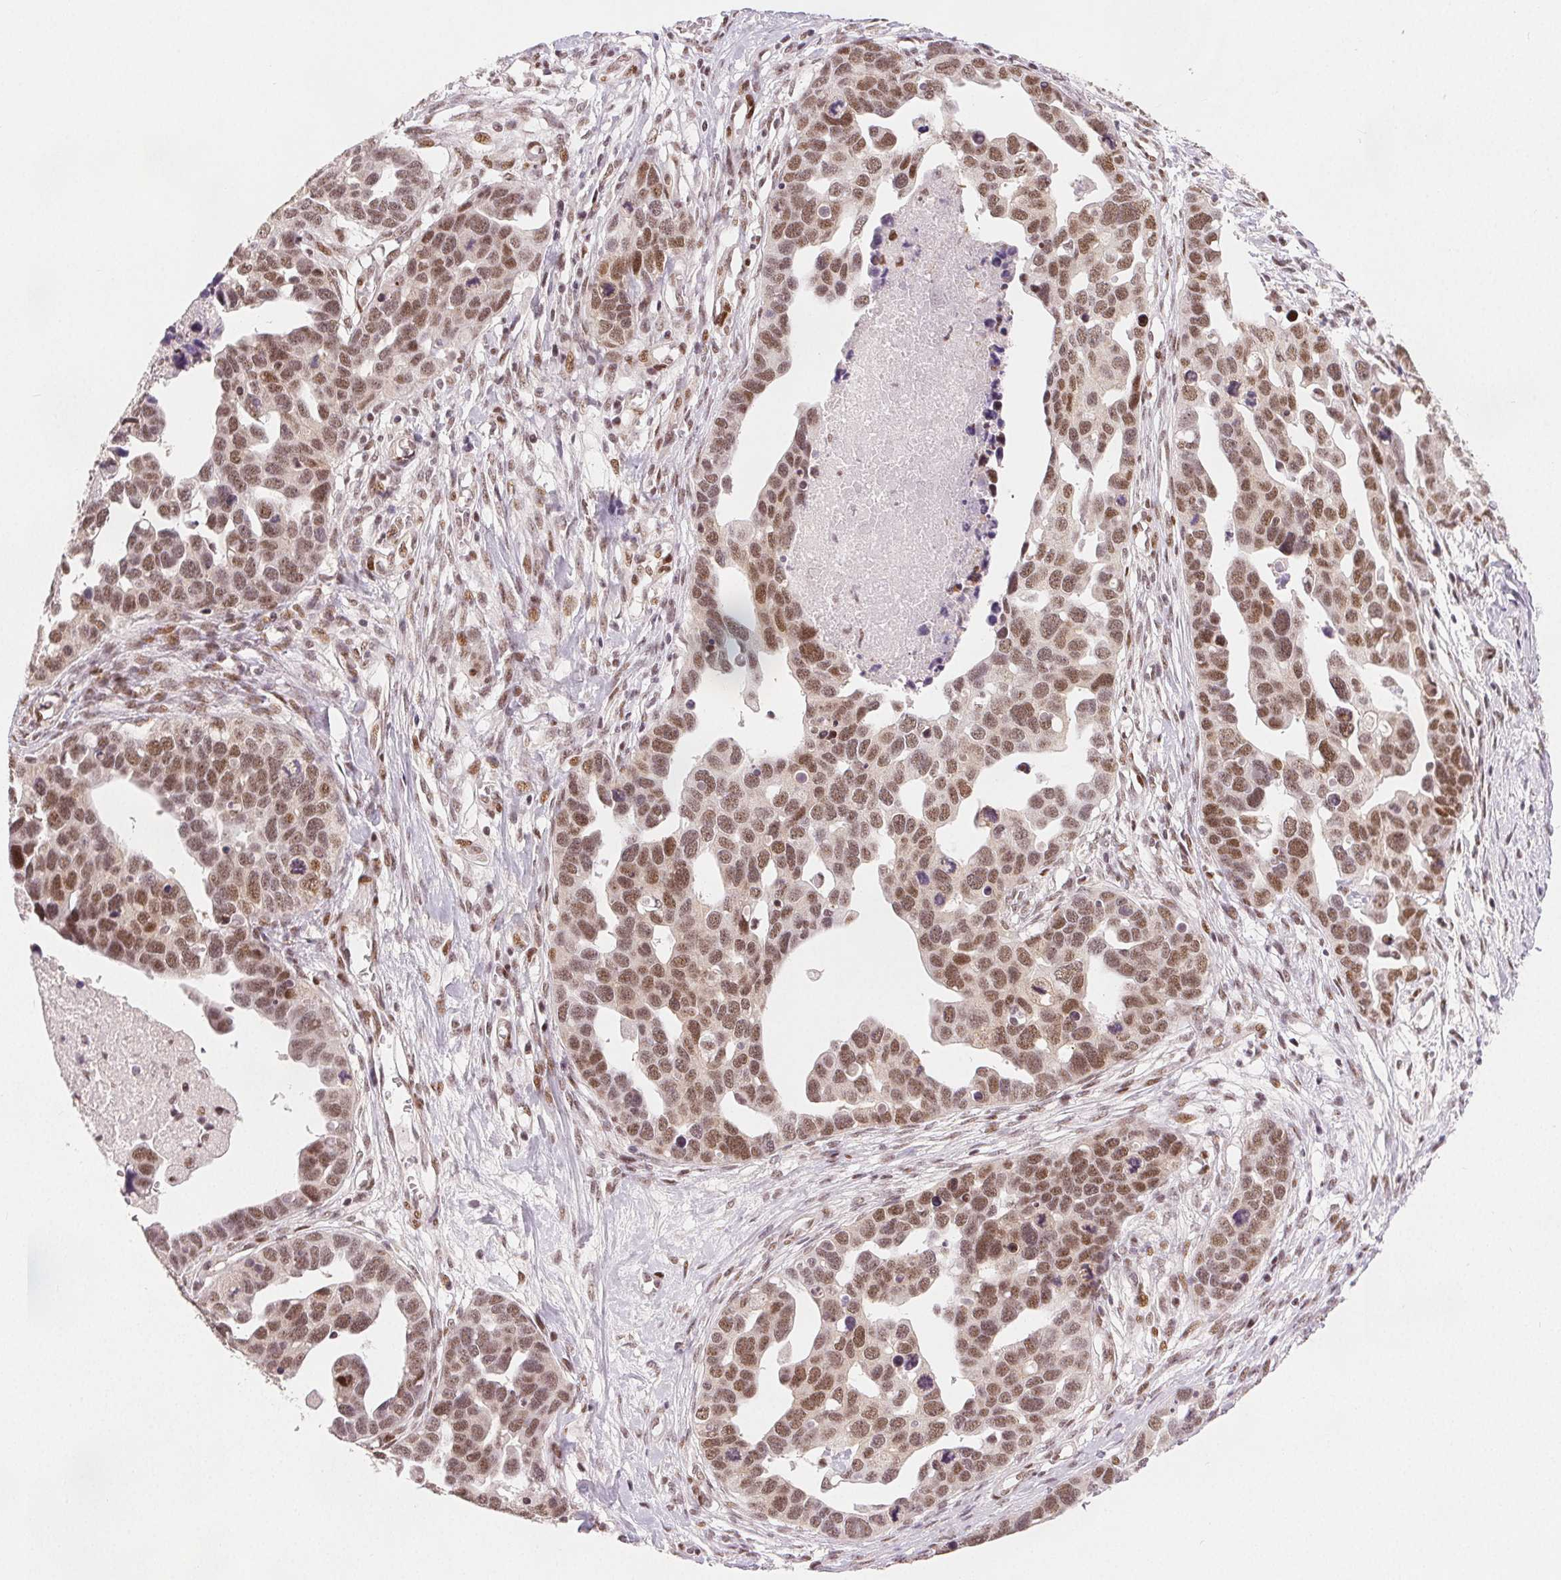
{"staining": {"intensity": "moderate", "quantity": ">75%", "location": "nuclear"}, "tissue": "ovarian cancer", "cell_type": "Tumor cells", "image_type": "cancer", "snomed": [{"axis": "morphology", "description": "Cystadenocarcinoma, serous, NOS"}, {"axis": "topography", "description": "Ovary"}], "caption": "Human ovarian serous cystadenocarcinoma stained with a brown dye shows moderate nuclear positive positivity in about >75% of tumor cells.", "gene": "ZNF703", "patient": {"sex": "female", "age": 54}}